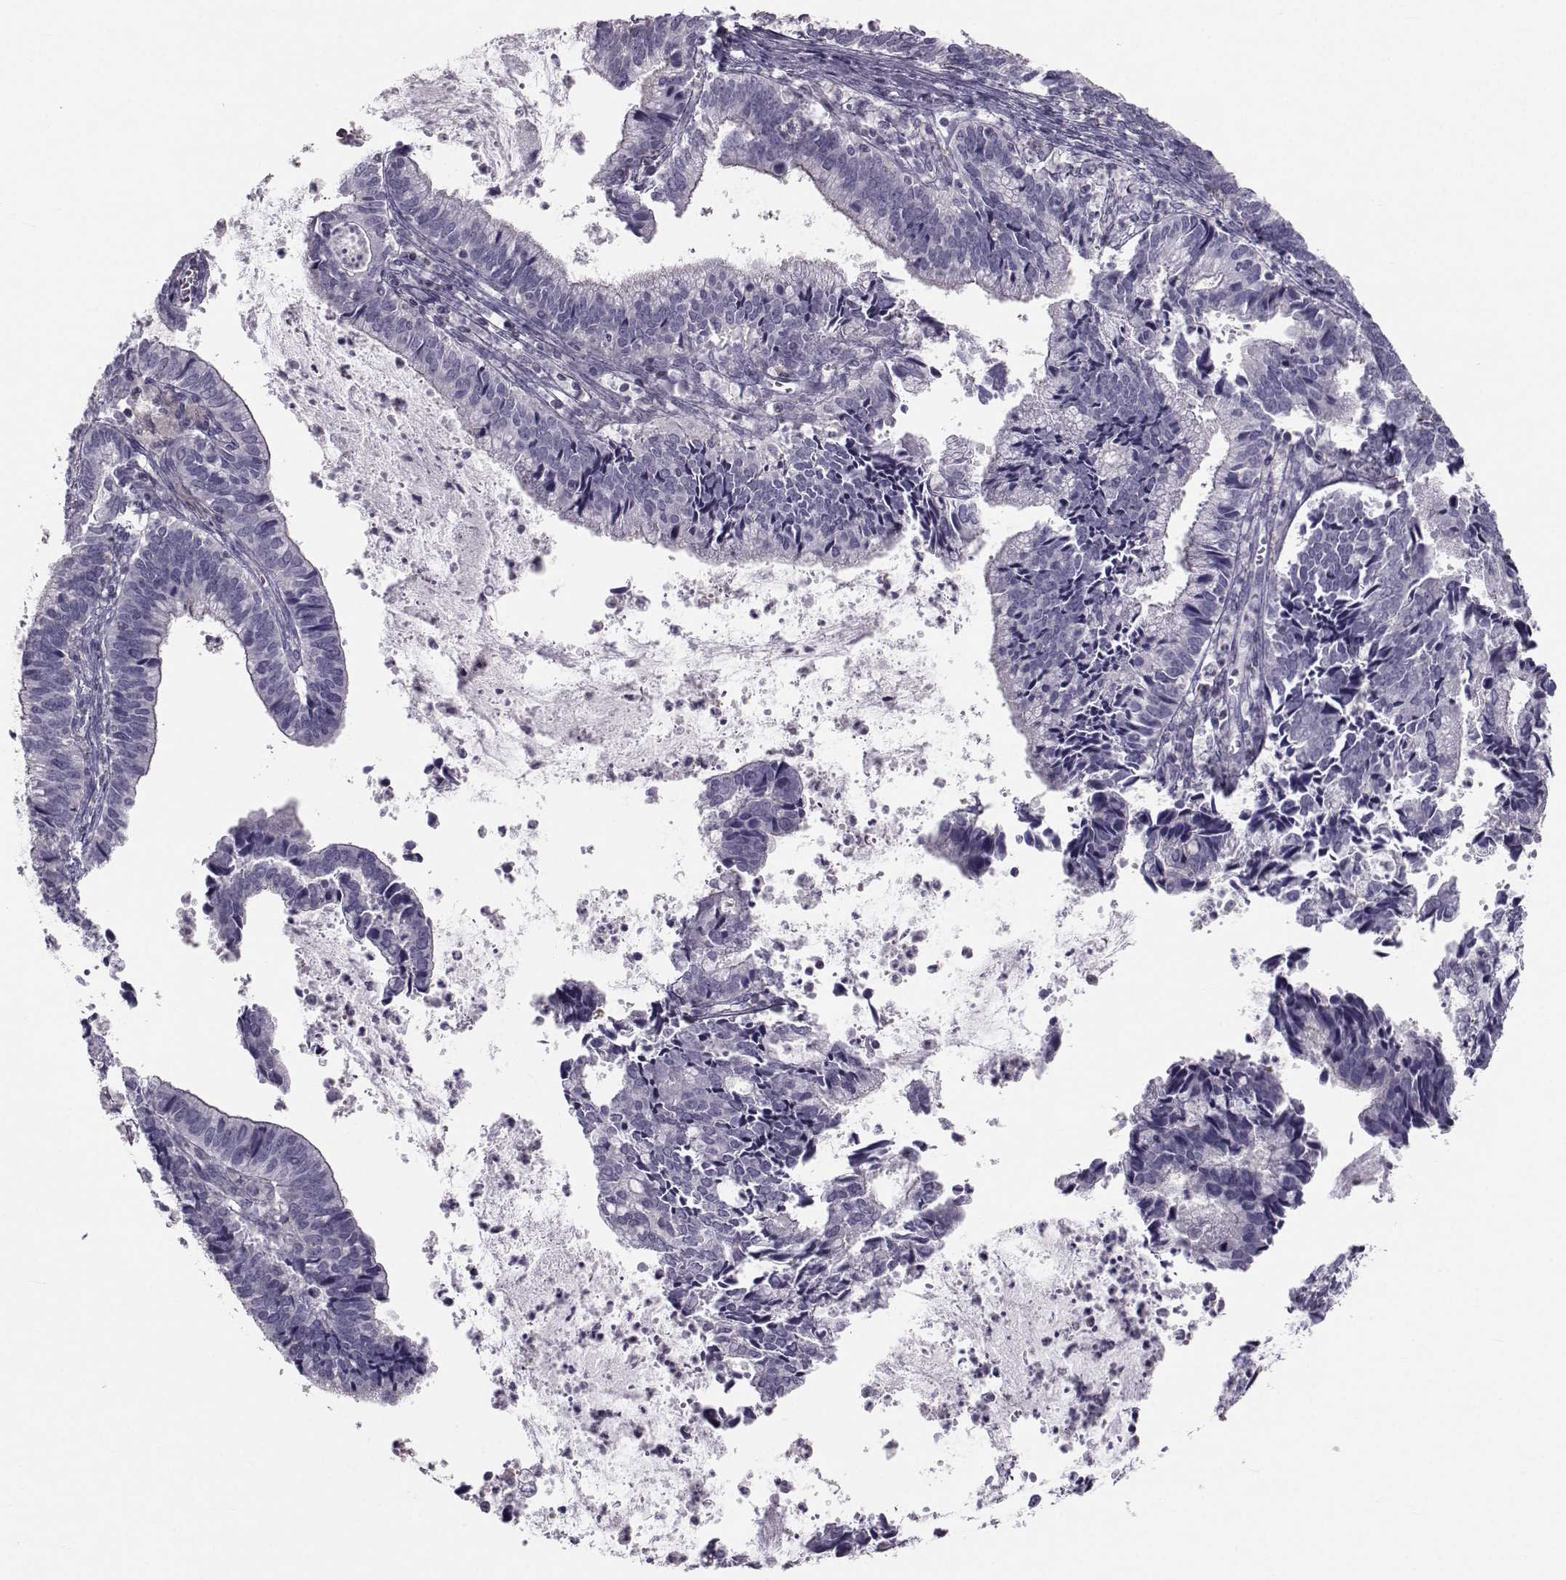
{"staining": {"intensity": "negative", "quantity": "none", "location": "none"}, "tissue": "cervical cancer", "cell_type": "Tumor cells", "image_type": "cancer", "snomed": [{"axis": "morphology", "description": "Adenocarcinoma, NOS"}, {"axis": "topography", "description": "Cervix"}], "caption": "Protein analysis of cervical cancer (adenocarcinoma) shows no significant positivity in tumor cells. (DAB (3,3'-diaminobenzidine) IHC, high magnification).", "gene": "GARIN3", "patient": {"sex": "female", "age": 42}}